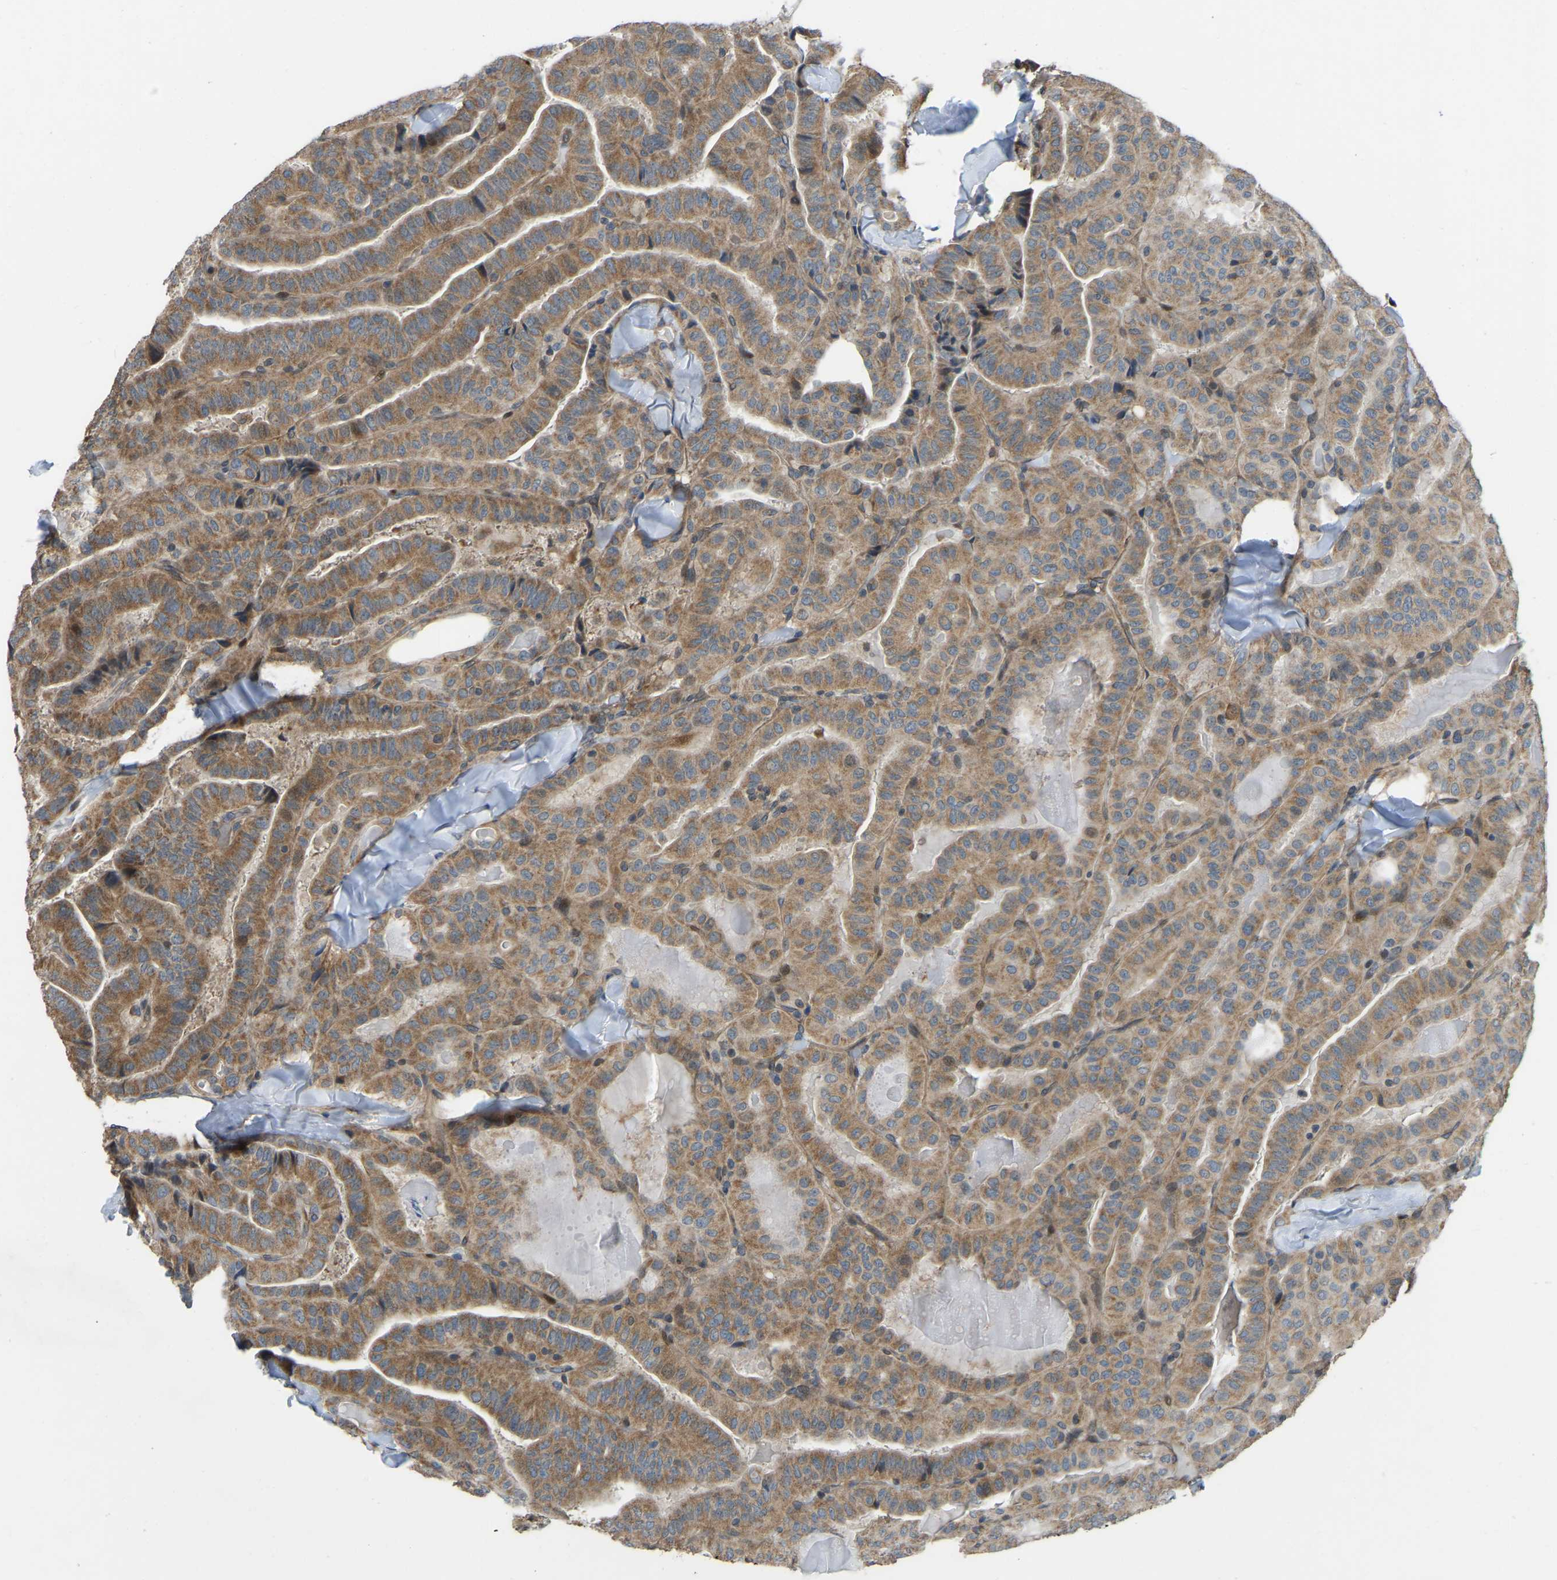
{"staining": {"intensity": "strong", "quantity": ">75%", "location": "cytoplasmic/membranous"}, "tissue": "thyroid cancer", "cell_type": "Tumor cells", "image_type": "cancer", "snomed": [{"axis": "morphology", "description": "Papillary adenocarcinoma, NOS"}, {"axis": "topography", "description": "Thyroid gland"}], "caption": "High-power microscopy captured an immunohistochemistry histopathology image of thyroid papillary adenocarcinoma, revealing strong cytoplasmic/membranous positivity in approximately >75% of tumor cells.", "gene": "C21orf91", "patient": {"sex": "male", "age": 77}}